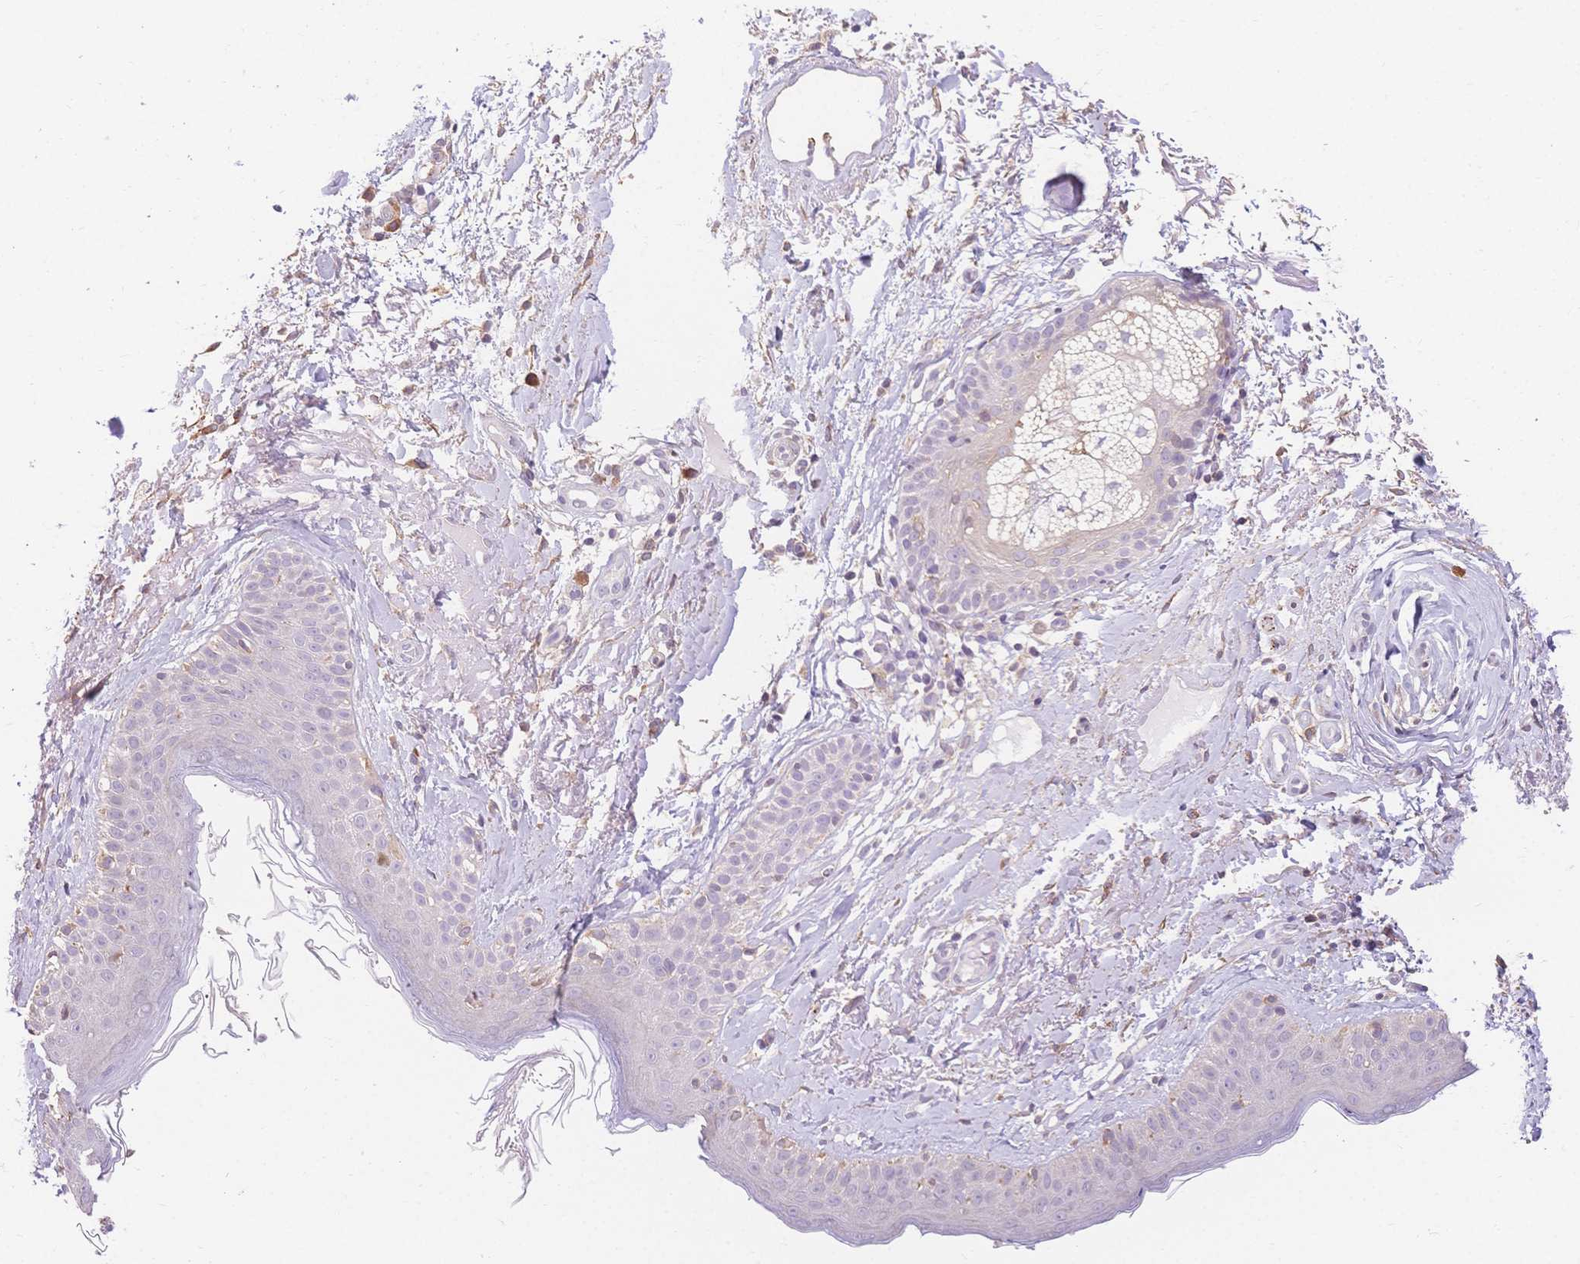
{"staining": {"intensity": "weak", "quantity": "<25%", "location": "cytoplasmic/membranous"}, "tissue": "skin", "cell_type": "Fibroblasts", "image_type": "normal", "snomed": [{"axis": "morphology", "description": "Normal tissue, NOS"}, {"axis": "topography", "description": "Skin"}], "caption": "Fibroblasts show no significant positivity in normal skin. The staining was performed using DAB to visualize the protein expression in brown, while the nuclei were stained in blue with hematoxylin (Magnification: 20x).", "gene": "HS3ST5", "patient": {"sex": "male", "age": 73}}